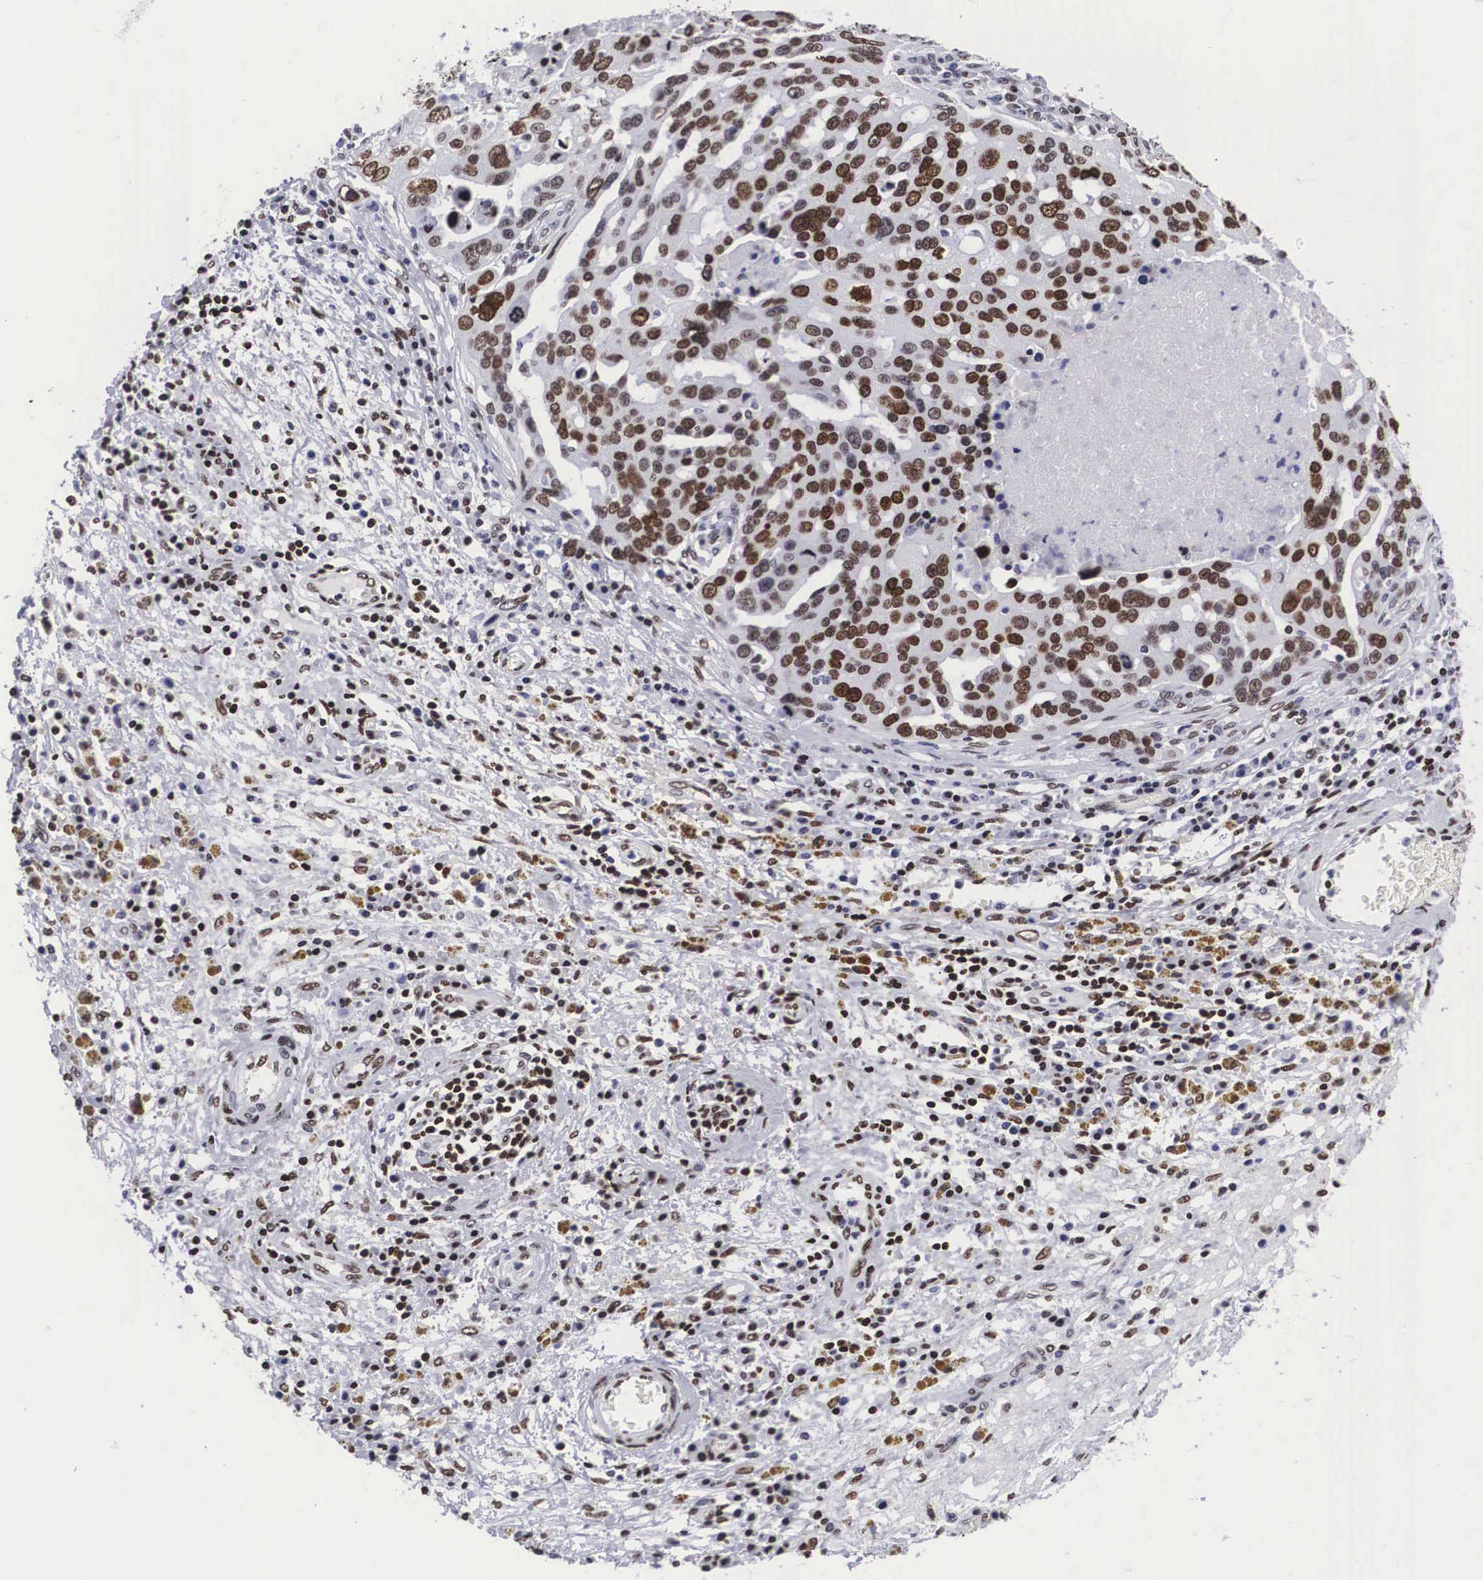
{"staining": {"intensity": "strong", "quantity": ">75%", "location": "nuclear"}, "tissue": "ovarian cancer", "cell_type": "Tumor cells", "image_type": "cancer", "snomed": [{"axis": "morphology", "description": "Carcinoma, endometroid"}, {"axis": "topography", "description": "Ovary"}], "caption": "The immunohistochemical stain shows strong nuclear expression in tumor cells of ovarian endometroid carcinoma tissue.", "gene": "MECP2", "patient": {"sex": "female", "age": 75}}